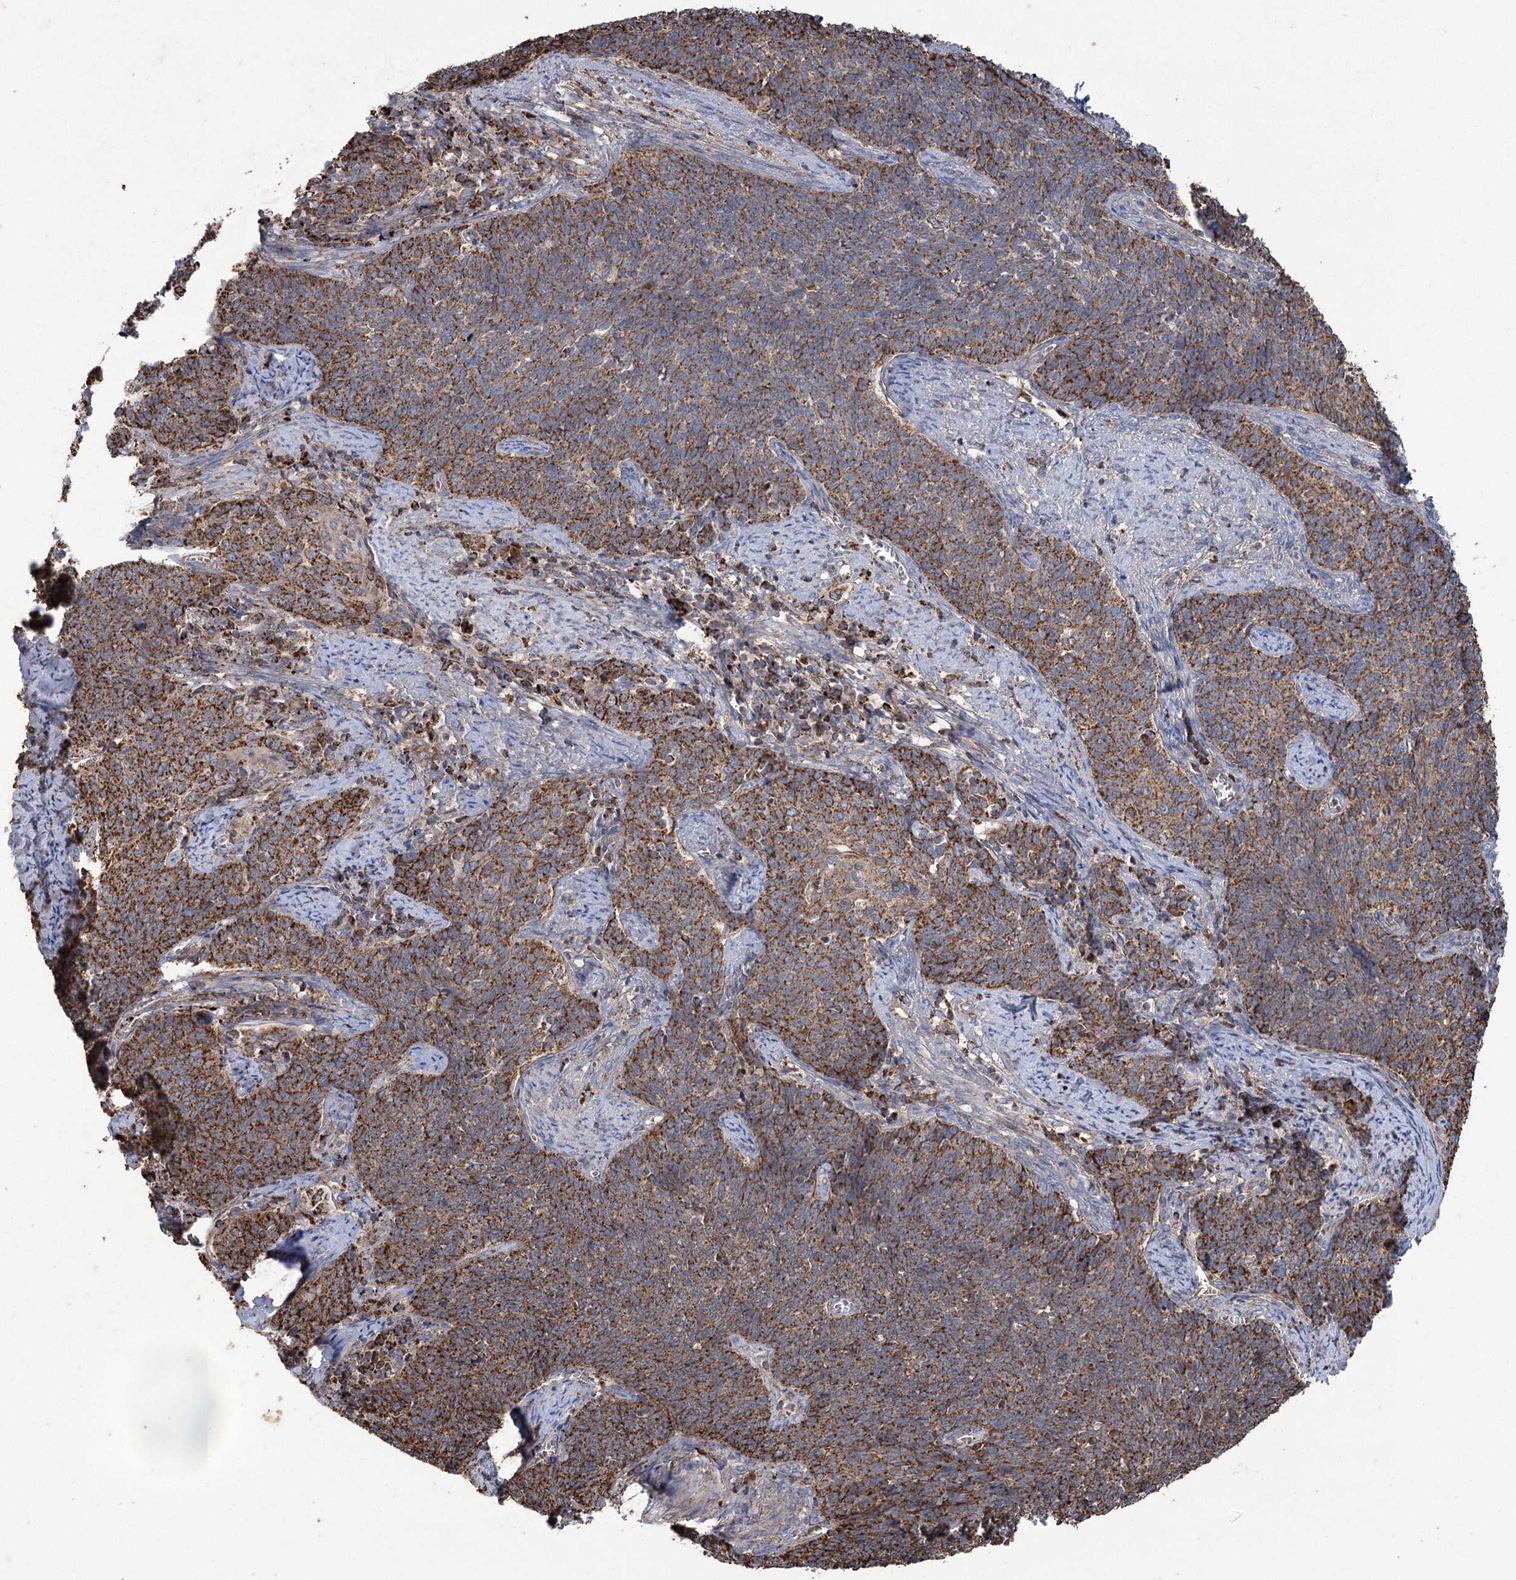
{"staining": {"intensity": "strong", "quantity": ">75%", "location": "cytoplasmic/membranous"}, "tissue": "cervical cancer", "cell_type": "Tumor cells", "image_type": "cancer", "snomed": [{"axis": "morphology", "description": "Squamous cell carcinoma, NOS"}, {"axis": "topography", "description": "Cervix"}], "caption": "Human squamous cell carcinoma (cervical) stained with a protein marker shows strong staining in tumor cells.", "gene": "CARD19", "patient": {"sex": "female", "age": 39}}